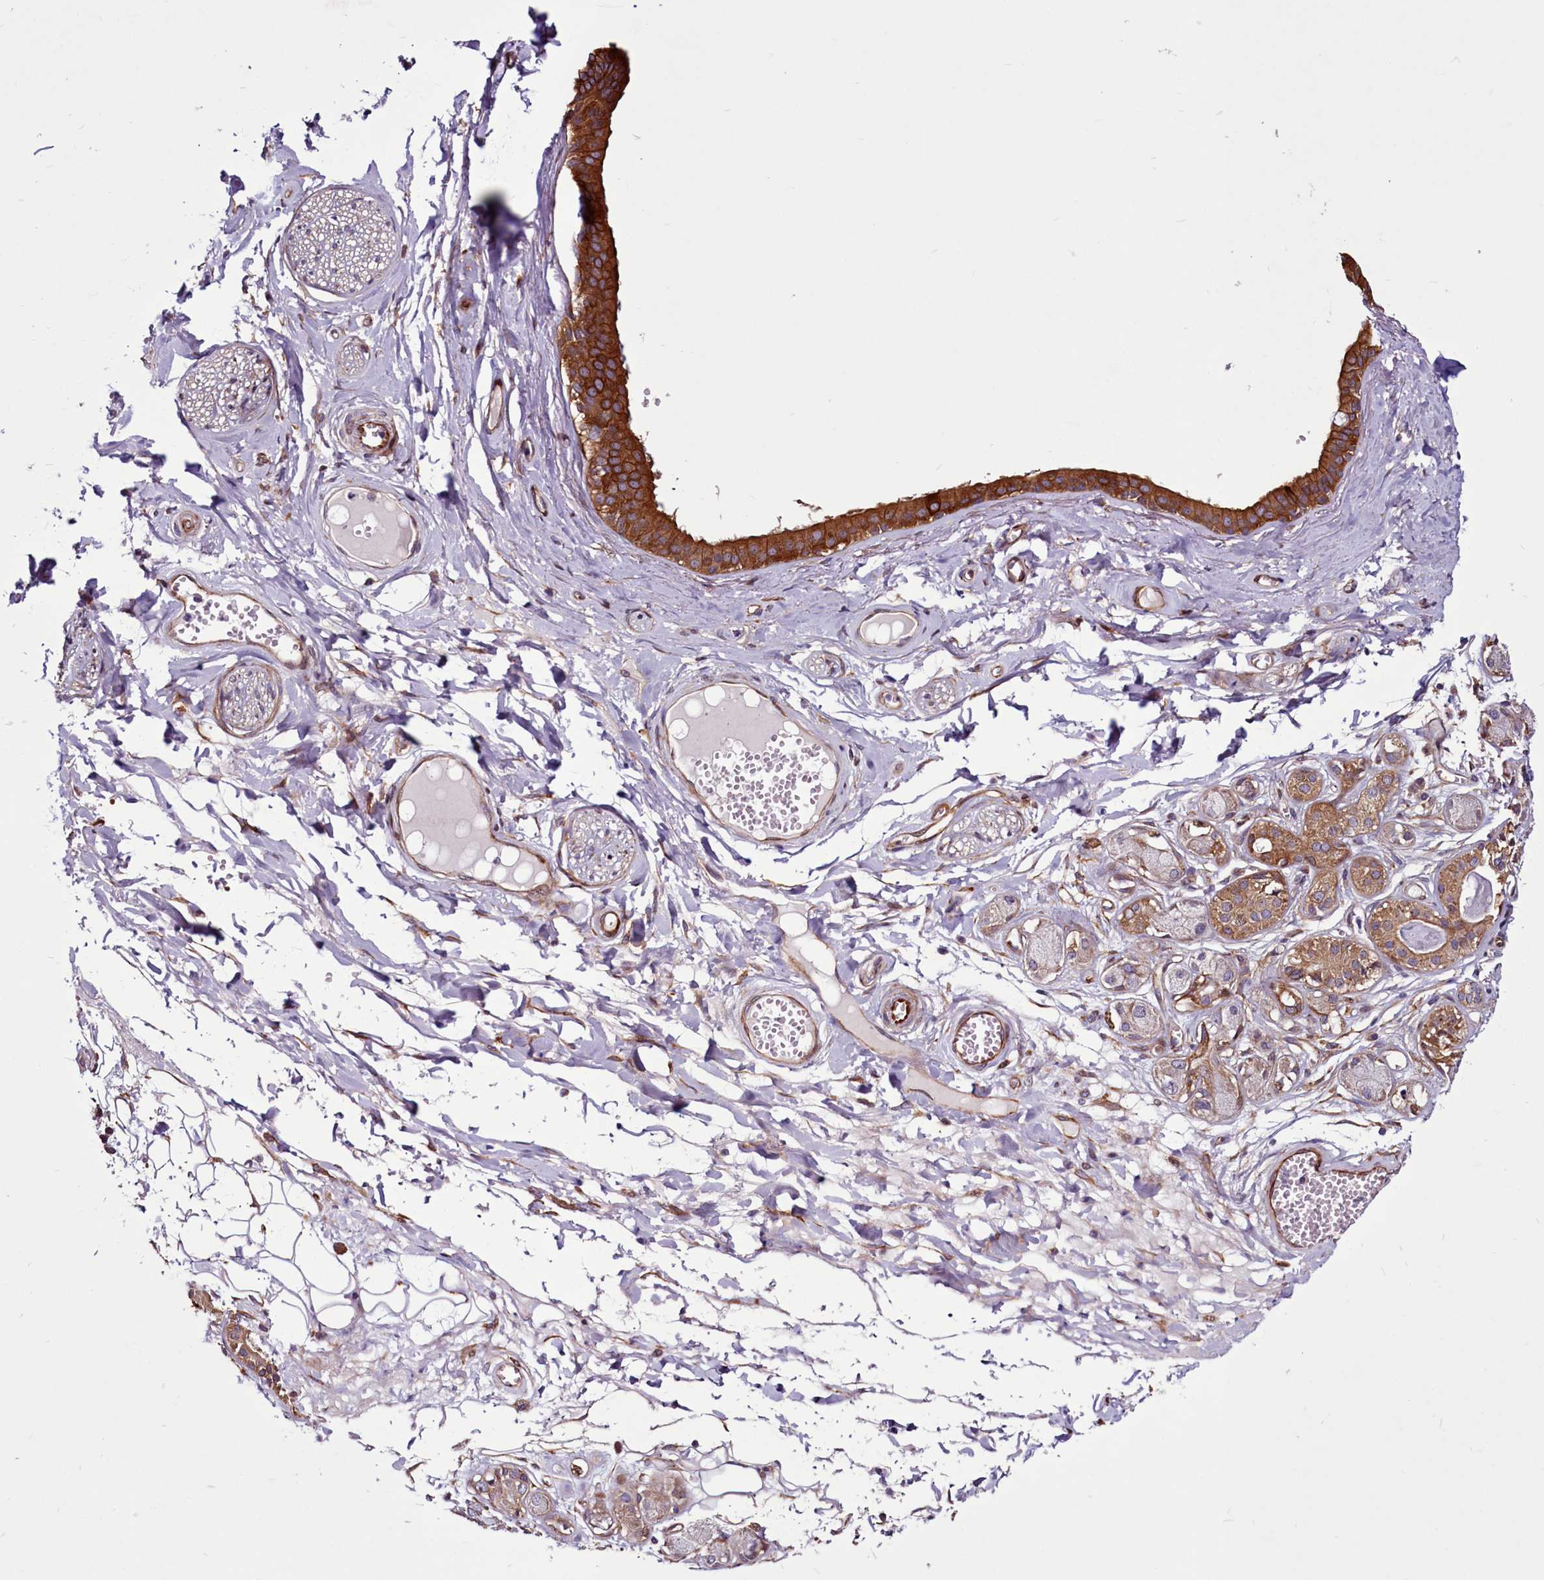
{"staining": {"intensity": "moderate", "quantity": ">75%", "location": "cytoplasmic/membranous"}, "tissue": "adipose tissue", "cell_type": "Adipocytes", "image_type": "normal", "snomed": [{"axis": "morphology", "description": "Normal tissue, NOS"}, {"axis": "morphology", "description": "Inflammation, NOS"}, {"axis": "topography", "description": "Salivary gland"}, {"axis": "topography", "description": "Peripheral nerve tissue"}], "caption": "Adipocytes reveal medium levels of moderate cytoplasmic/membranous expression in about >75% of cells in benign adipose tissue. (Stains: DAB in brown, nuclei in blue, Microscopy: brightfield microscopy at high magnification).", "gene": "MCRIP1", "patient": {"sex": "female", "age": 75}}